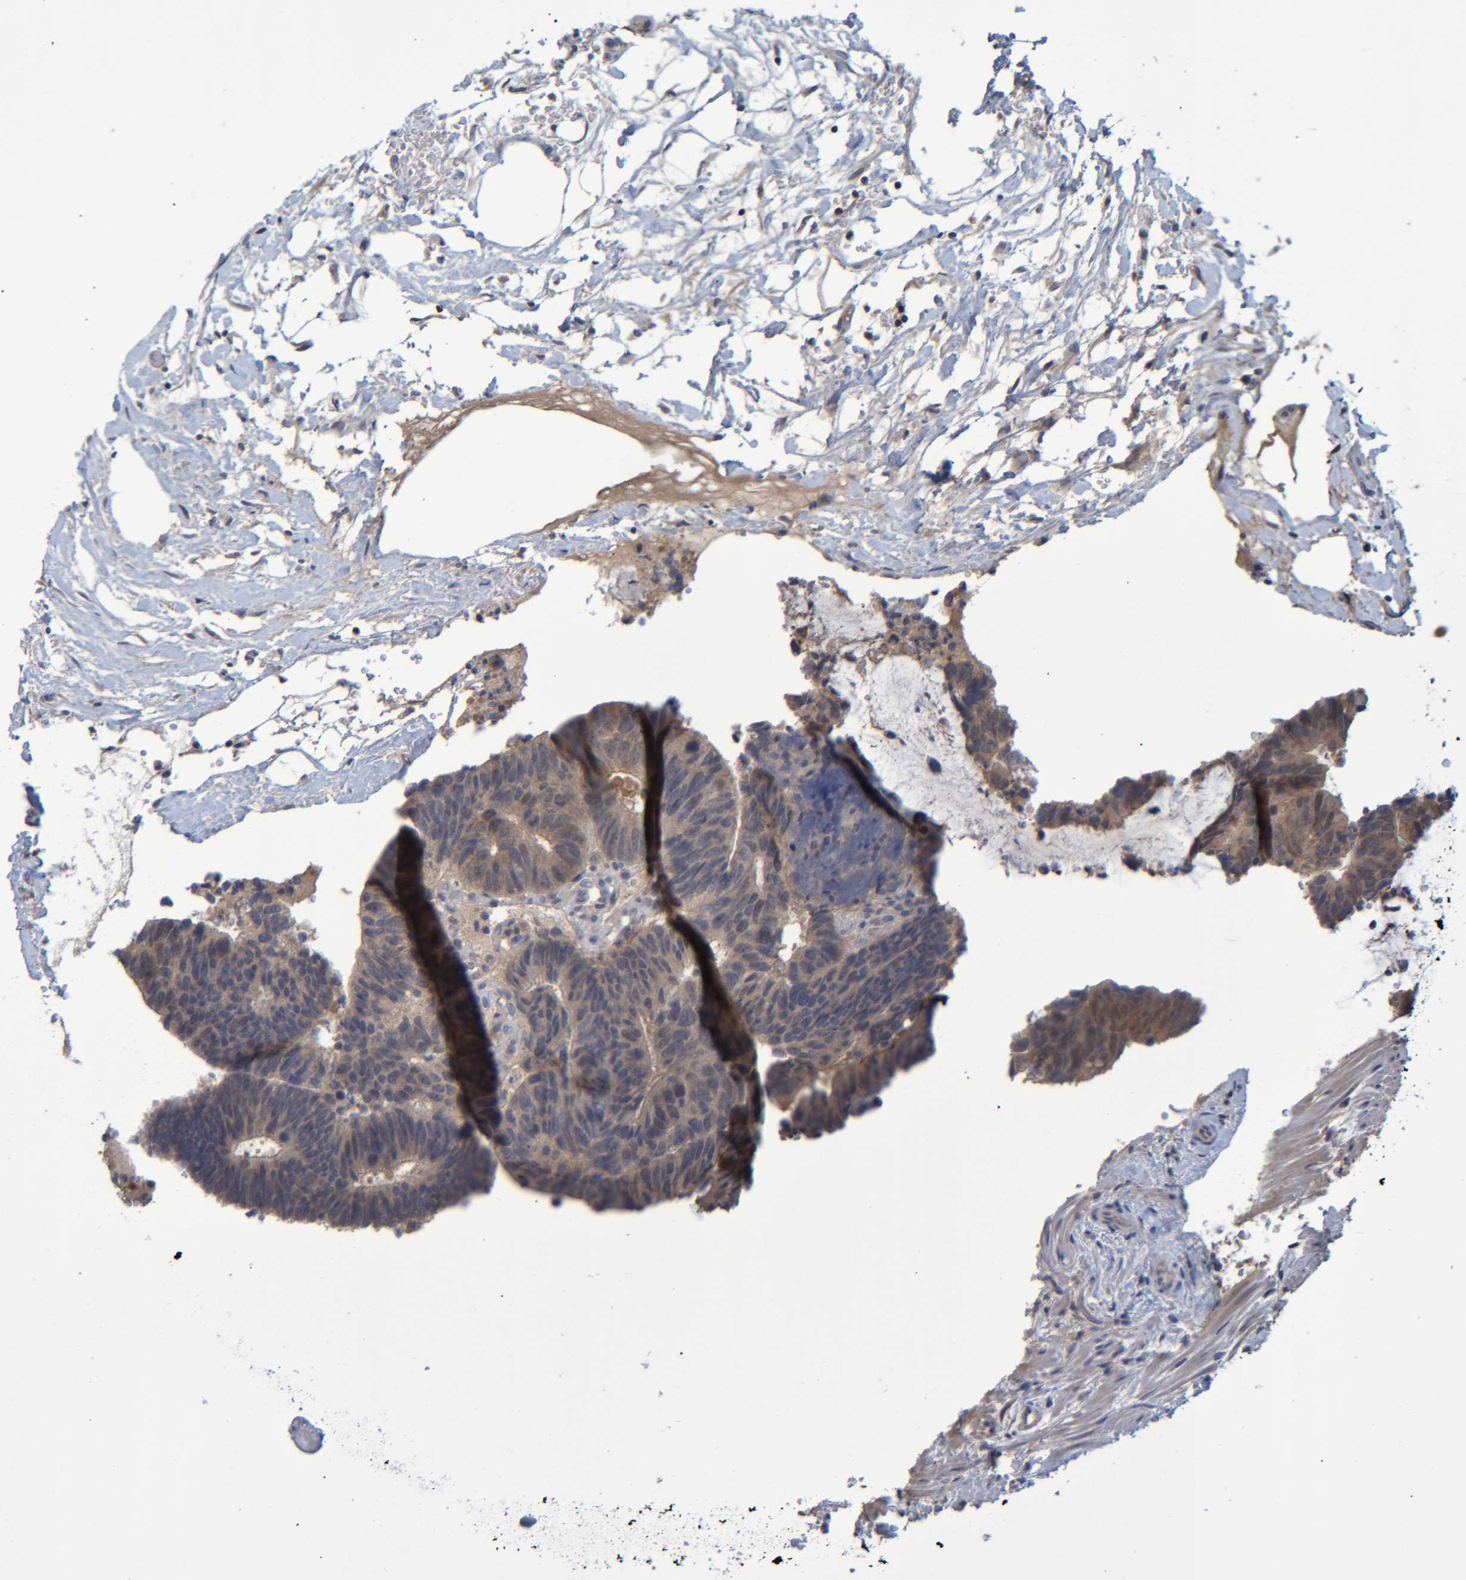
{"staining": {"intensity": "weak", "quantity": ">75%", "location": "cytoplasmic/membranous"}, "tissue": "colorectal cancer", "cell_type": "Tumor cells", "image_type": "cancer", "snomed": [{"axis": "morphology", "description": "Adenocarcinoma, NOS"}, {"axis": "topography", "description": "Colon"}], "caption": "Protein expression analysis of colorectal cancer (adenocarcinoma) shows weak cytoplasmic/membranous staining in about >75% of tumor cells. (Brightfield microscopy of DAB IHC at high magnification).", "gene": "PCYT2", "patient": {"sex": "male", "age": 56}}